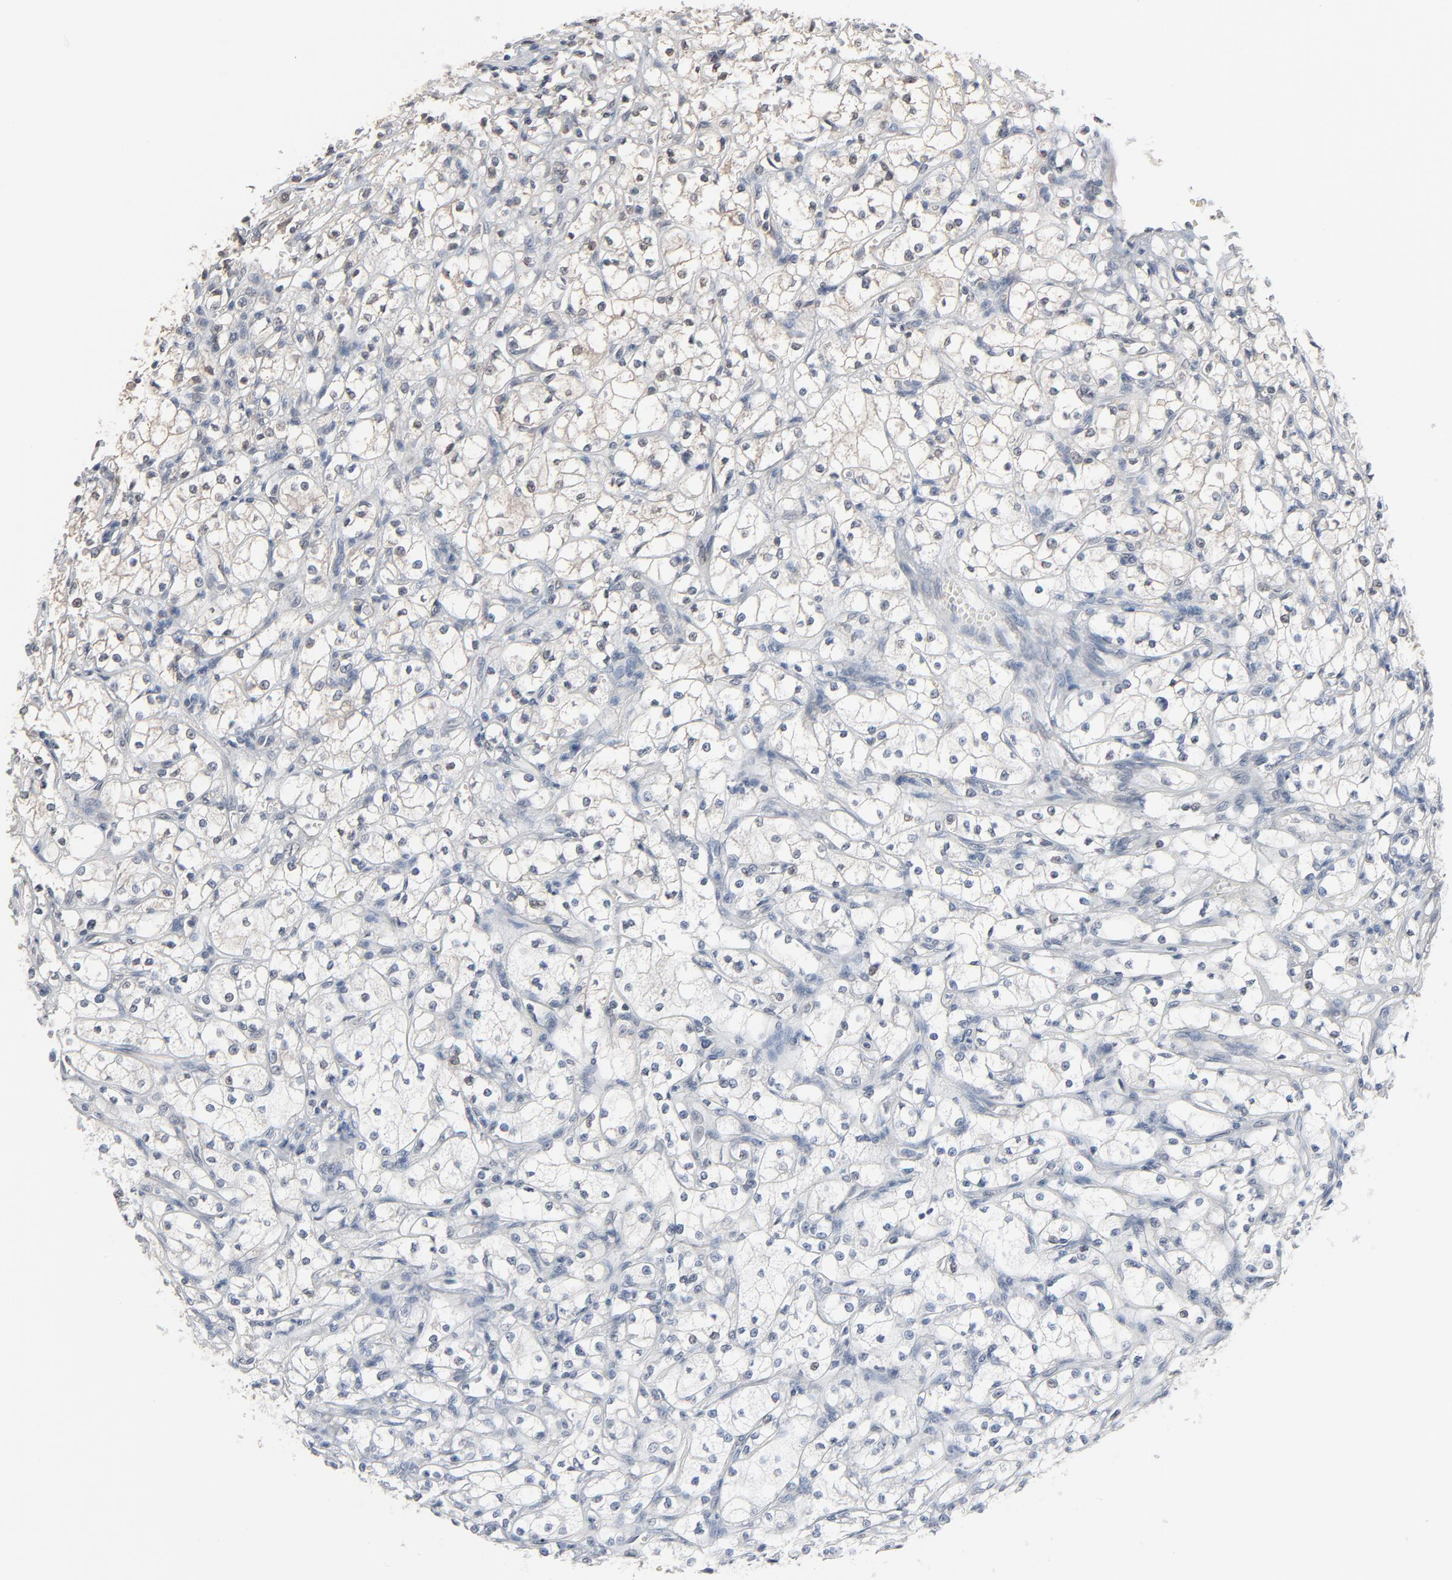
{"staining": {"intensity": "weak", "quantity": "<25%", "location": "nuclear"}, "tissue": "renal cancer", "cell_type": "Tumor cells", "image_type": "cancer", "snomed": [{"axis": "morphology", "description": "Adenocarcinoma, NOS"}, {"axis": "topography", "description": "Kidney"}], "caption": "A histopathology image of human adenocarcinoma (renal) is negative for staining in tumor cells.", "gene": "CCT5", "patient": {"sex": "male", "age": 61}}